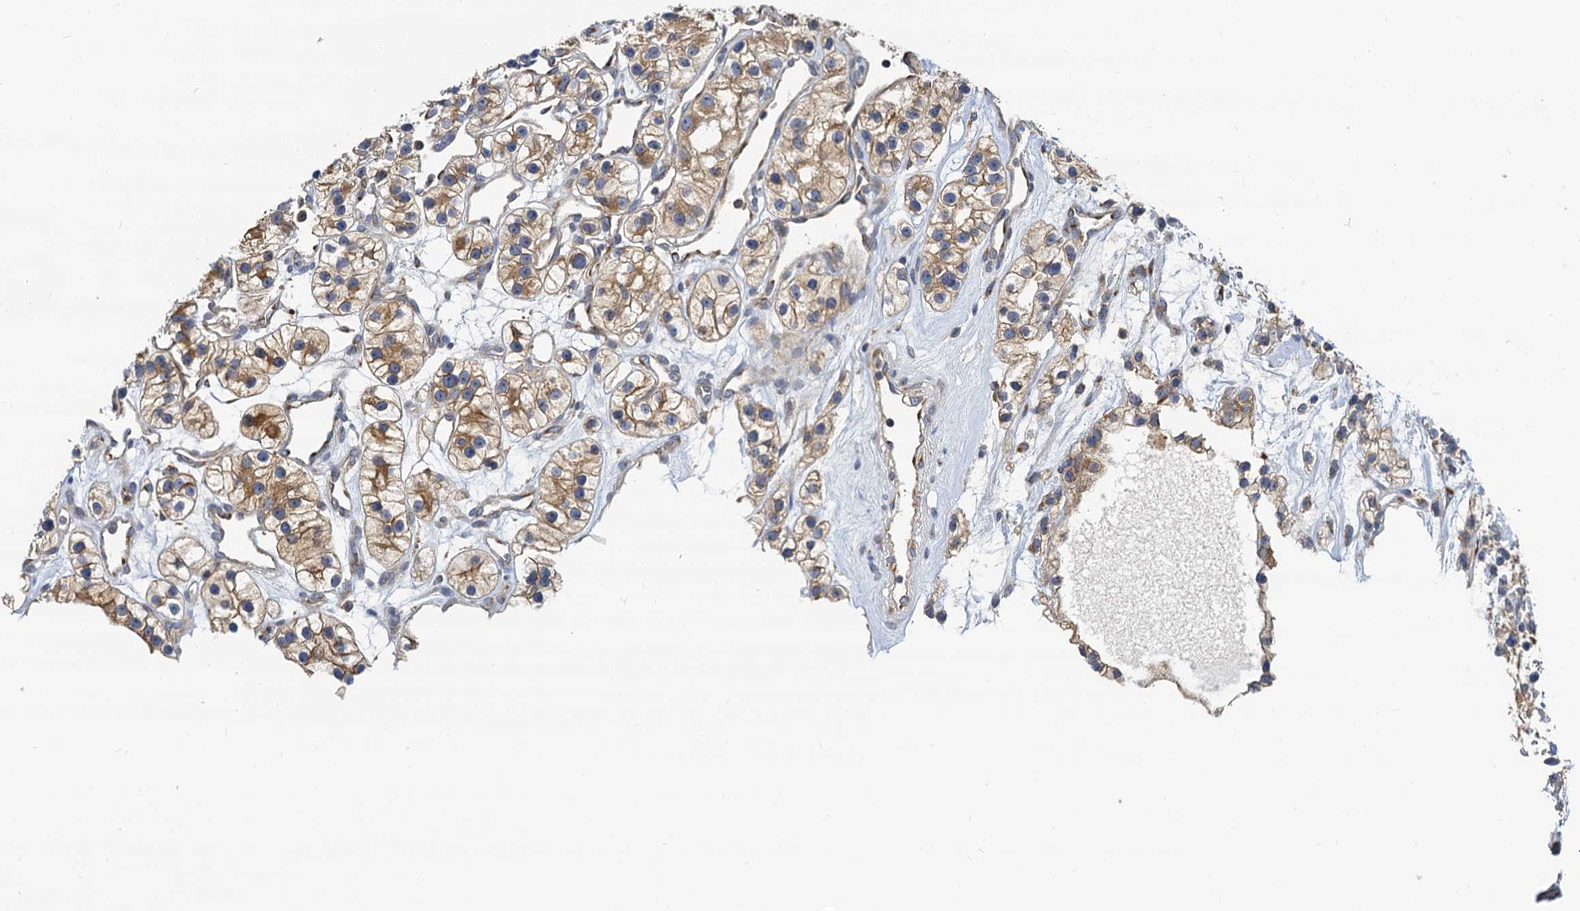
{"staining": {"intensity": "moderate", "quantity": ">75%", "location": "cytoplasmic/membranous"}, "tissue": "renal cancer", "cell_type": "Tumor cells", "image_type": "cancer", "snomed": [{"axis": "morphology", "description": "Adenocarcinoma, NOS"}, {"axis": "topography", "description": "Kidney"}], "caption": "Immunohistochemical staining of human renal cancer shows medium levels of moderate cytoplasmic/membranous positivity in about >75% of tumor cells. The protein is stained brown, and the nuclei are stained in blue (DAB (3,3'-diaminobenzidine) IHC with brightfield microscopy, high magnification).", "gene": "NKAPD1", "patient": {"sex": "female", "age": 57}}